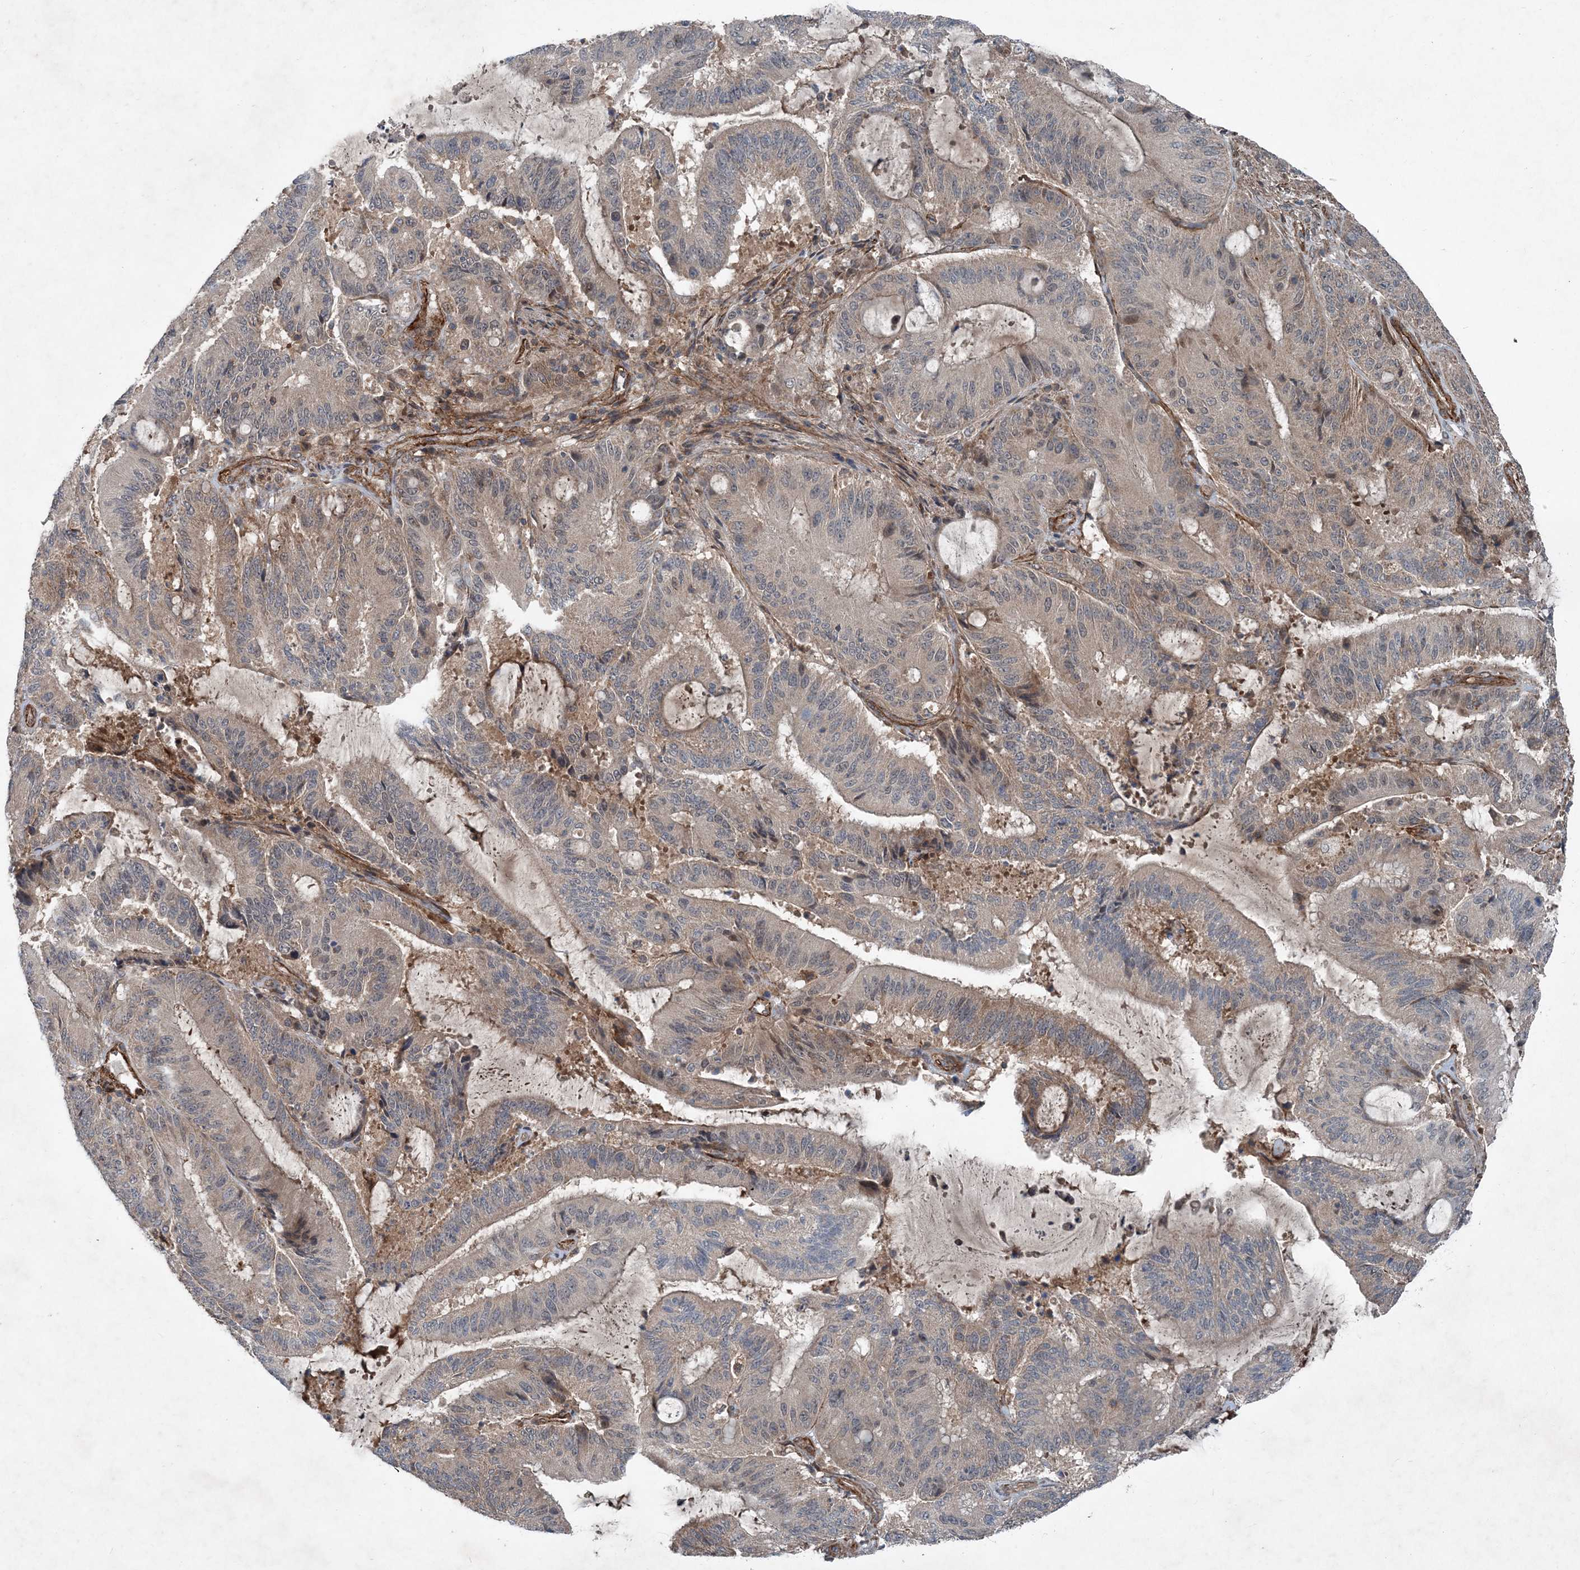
{"staining": {"intensity": "weak", "quantity": "25%-75%", "location": "cytoplasmic/membranous"}, "tissue": "liver cancer", "cell_type": "Tumor cells", "image_type": "cancer", "snomed": [{"axis": "morphology", "description": "Normal tissue, NOS"}, {"axis": "morphology", "description": "Cholangiocarcinoma"}, {"axis": "topography", "description": "Liver"}, {"axis": "topography", "description": "Peripheral nerve tissue"}], "caption": "IHC (DAB) staining of liver cholangiocarcinoma demonstrates weak cytoplasmic/membranous protein expression in about 25%-75% of tumor cells.", "gene": "NDUFA2", "patient": {"sex": "female", "age": 73}}